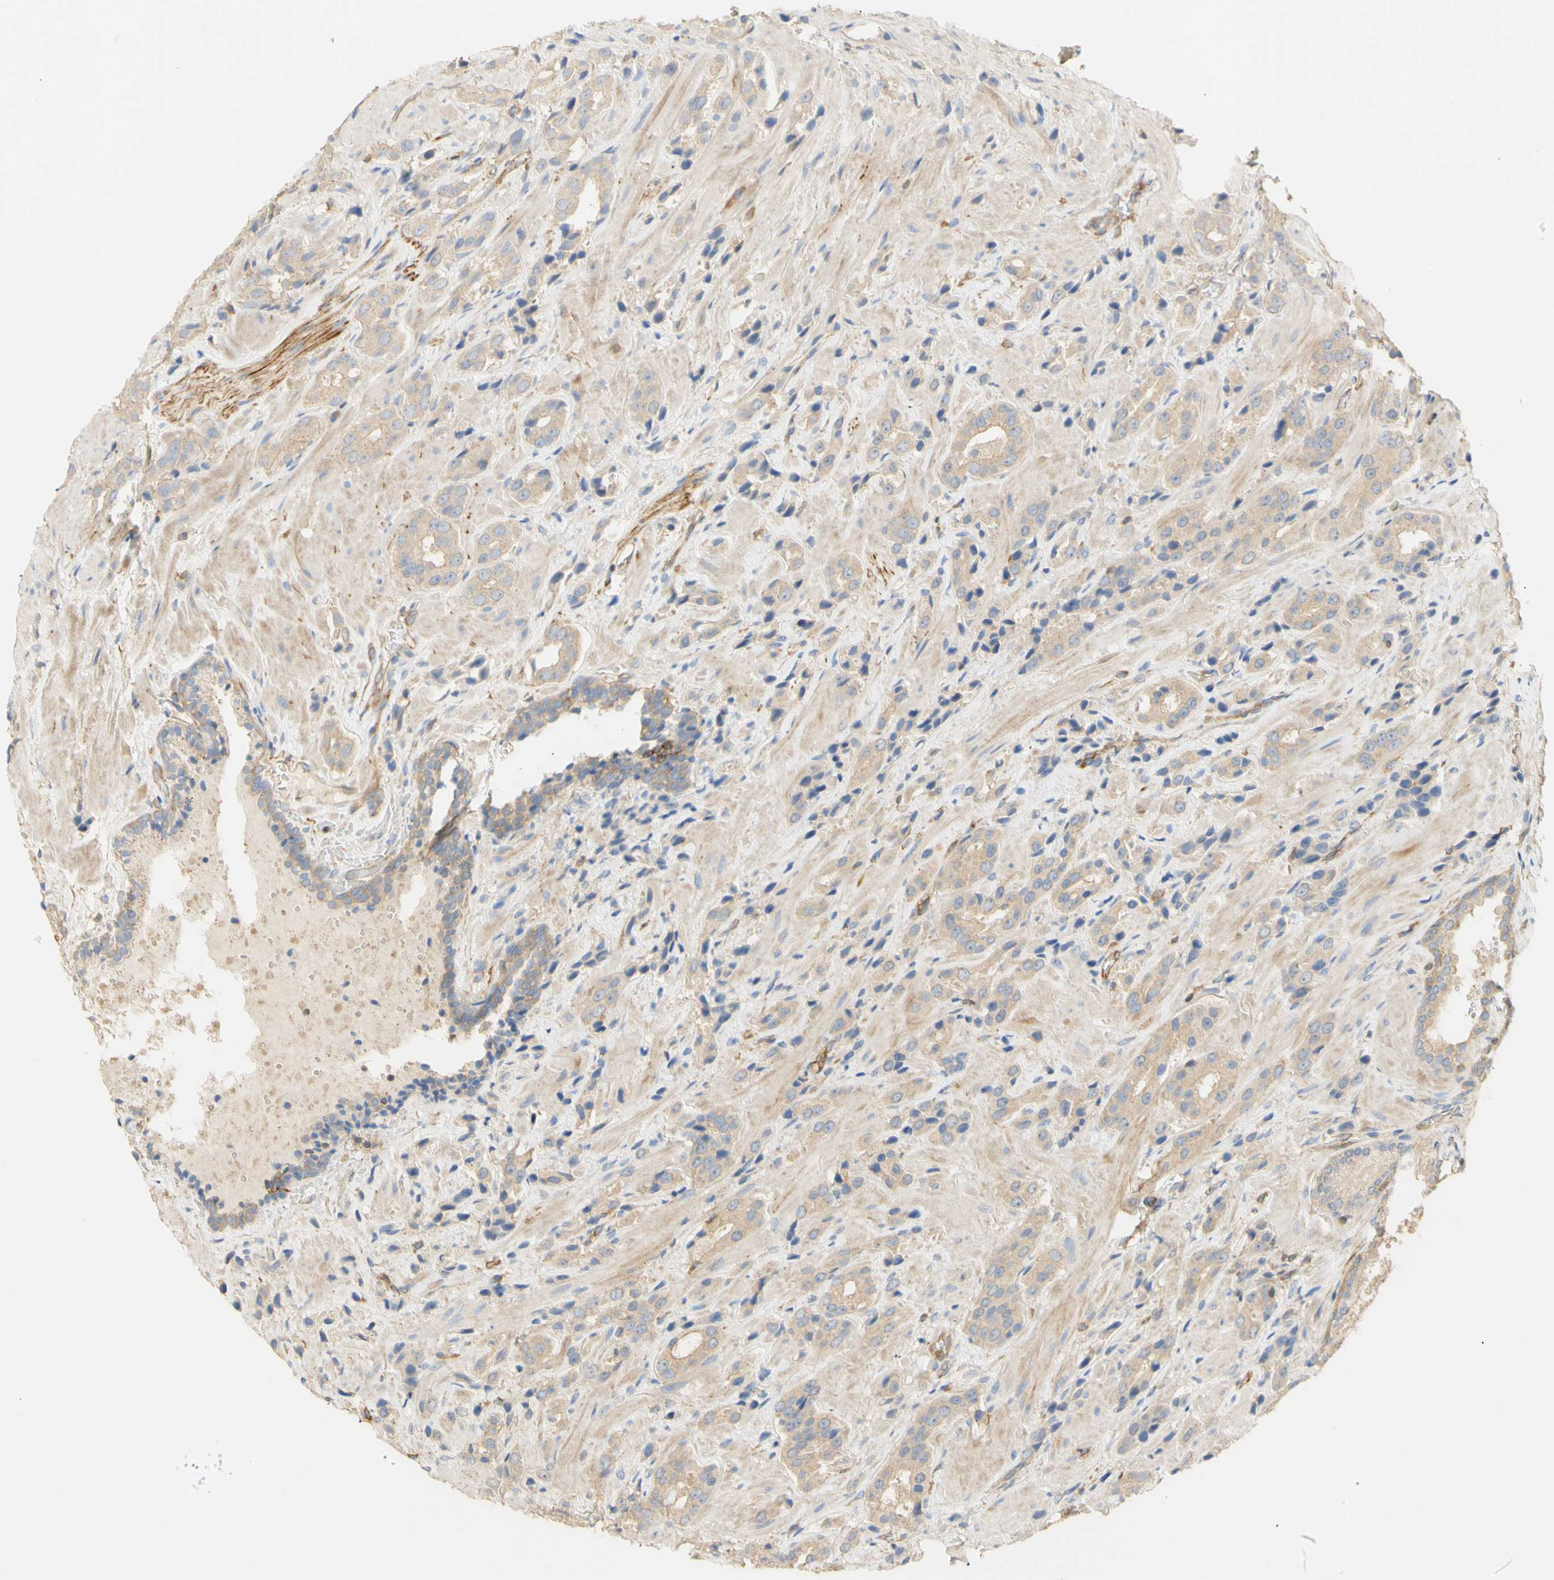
{"staining": {"intensity": "weak", "quantity": ">75%", "location": "cytoplasmic/membranous"}, "tissue": "prostate cancer", "cell_type": "Tumor cells", "image_type": "cancer", "snomed": [{"axis": "morphology", "description": "Adenocarcinoma, High grade"}, {"axis": "topography", "description": "Prostate"}], "caption": "Immunohistochemical staining of human prostate cancer demonstrates low levels of weak cytoplasmic/membranous staining in approximately >75% of tumor cells.", "gene": "KCNE4", "patient": {"sex": "male", "age": 64}}